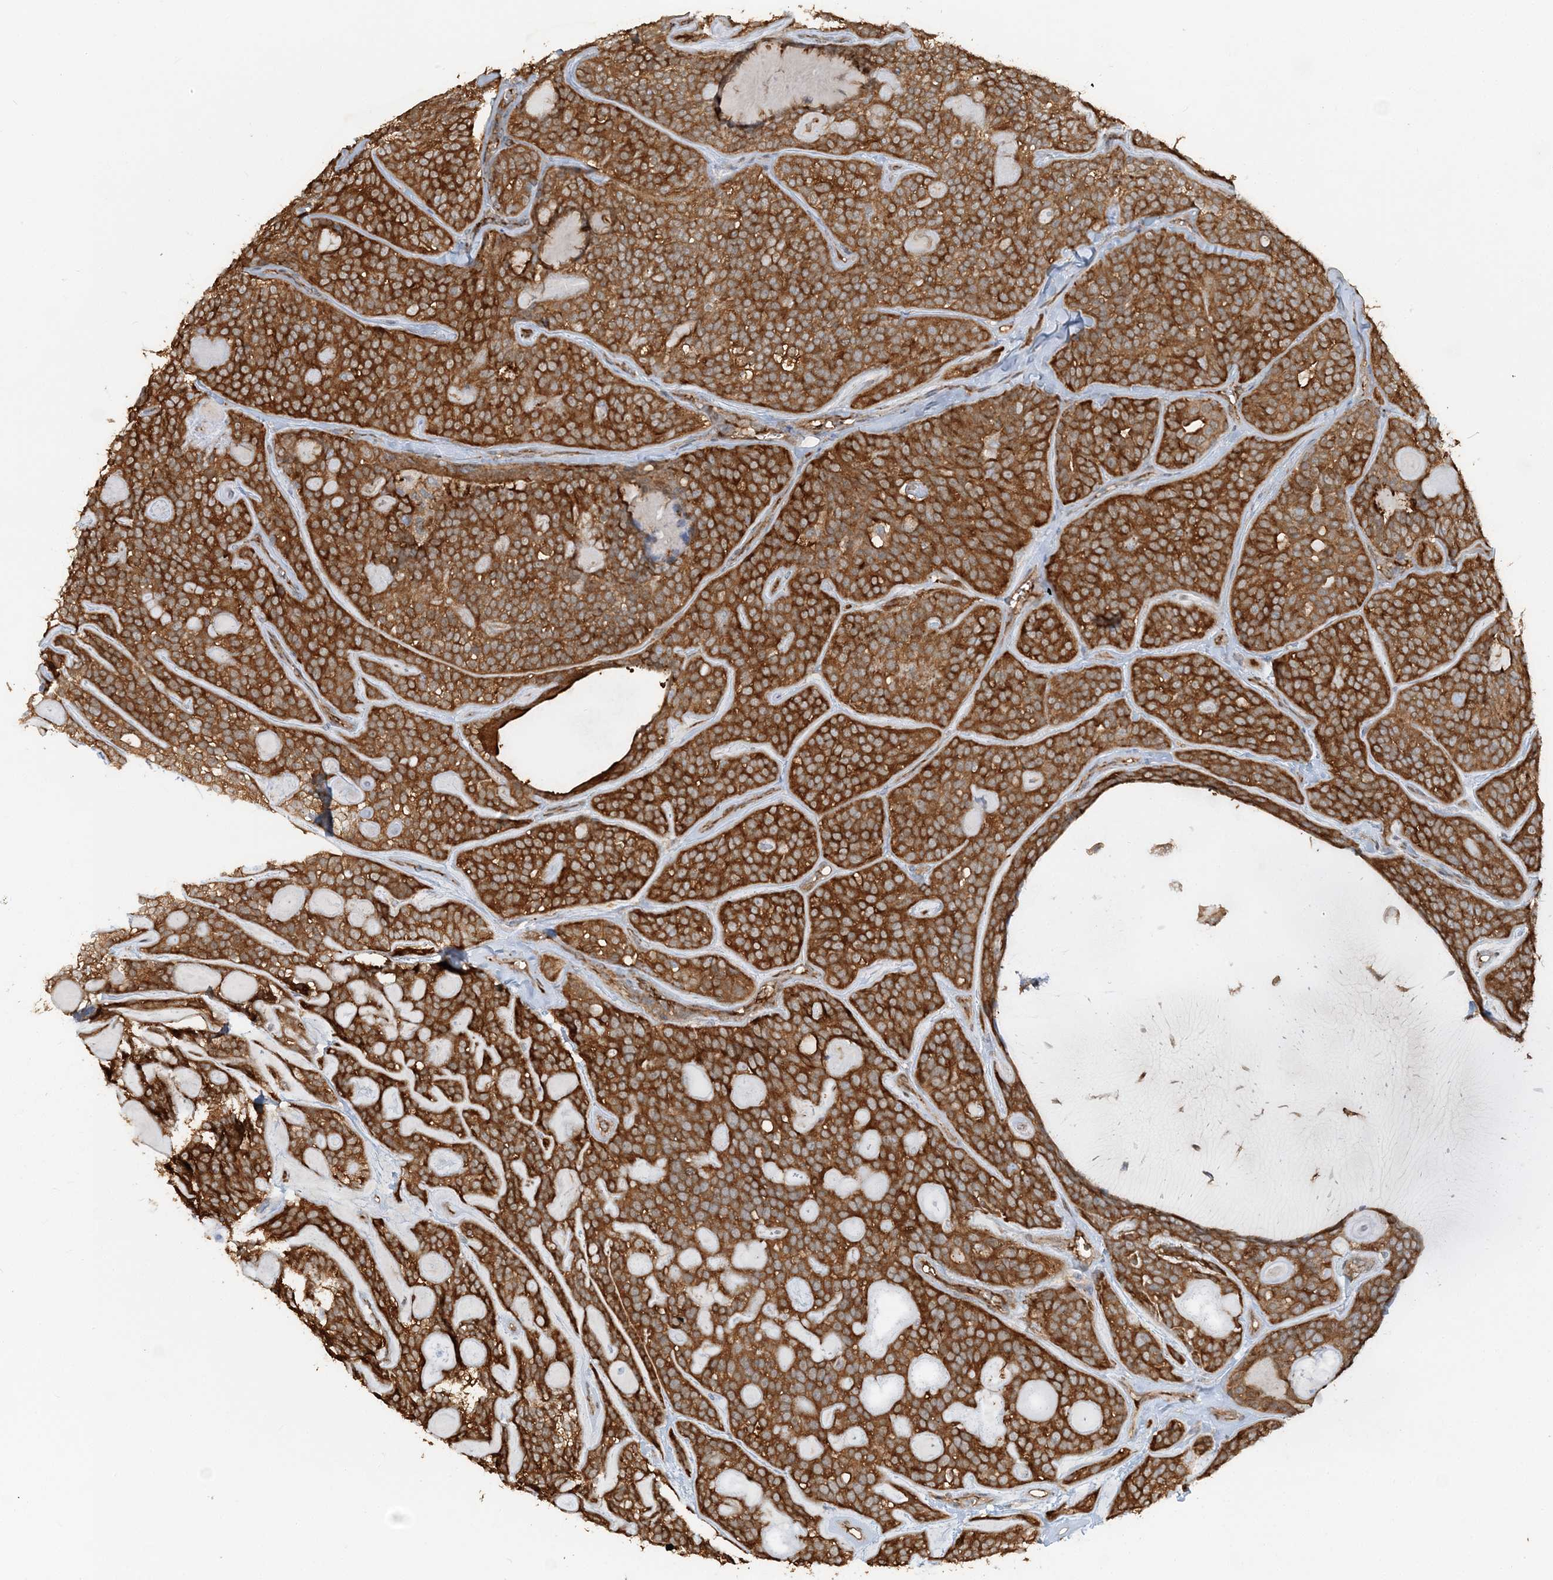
{"staining": {"intensity": "strong", "quantity": ">75%", "location": "cytoplasmic/membranous"}, "tissue": "head and neck cancer", "cell_type": "Tumor cells", "image_type": "cancer", "snomed": [{"axis": "morphology", "description": "Adenocarcinoma, NOS"}, {"axis": "topography", "description": "Head-Neck"}], "caption": "IHC (DAB) staining of head and neck adenocarcinoma exhibits strong cytoplasmic/membranous protein expression in about >75% of tumor cells.", "gene": "DSTN", "patient": {"sex": "male", "age": 66}}